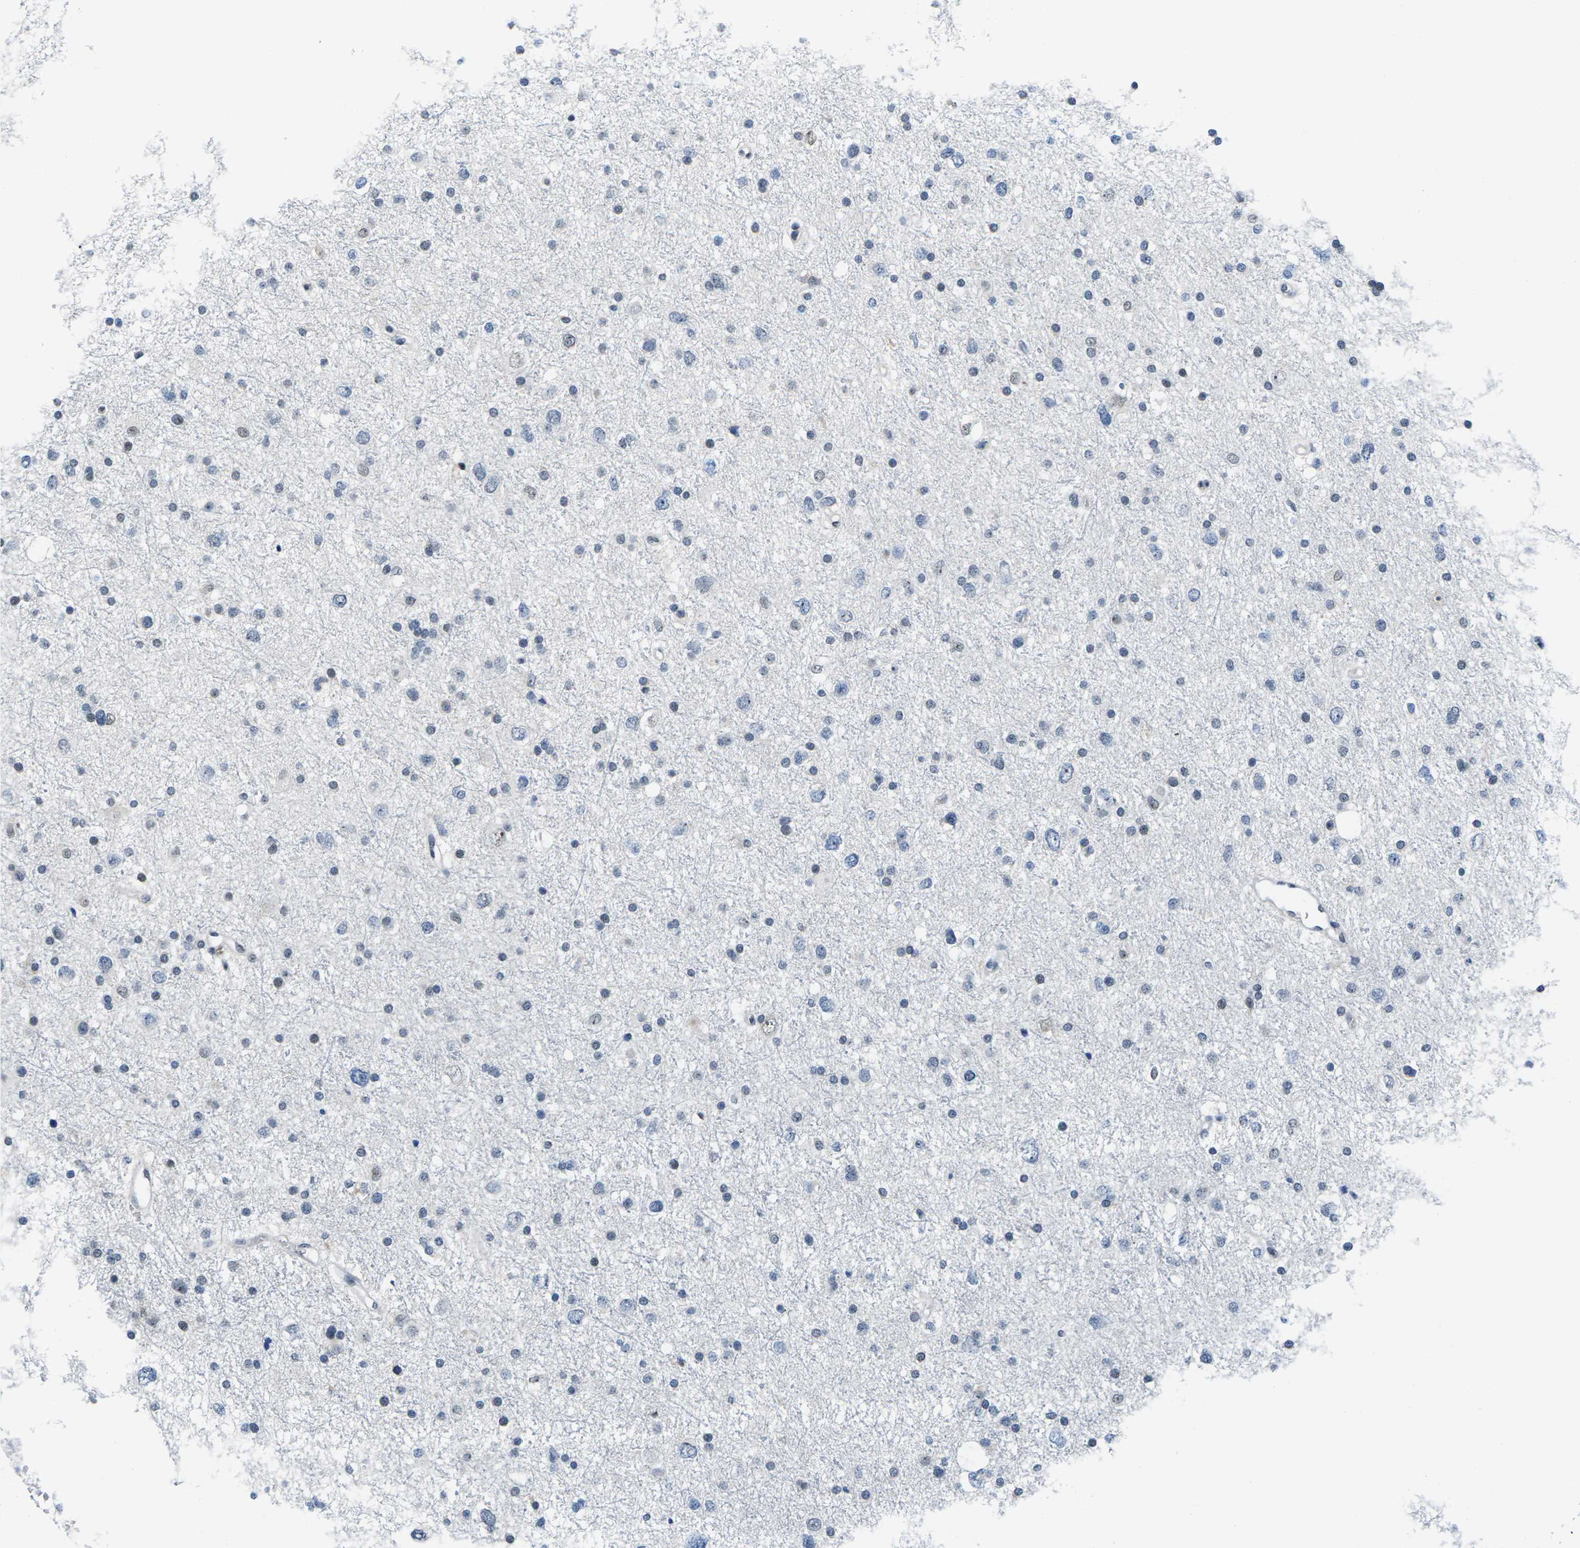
{"staining": {"intensity": "negative", "quantity": "none", "location": "none"}, "tissue": "glioma", "cell_type": "Tumor cells", "image_type": "cancer", "snomed": [{"axis": "morphology", "description": "Glioma, malignant, Low grade"}, {"axis": "topography", "description": "Brain"}], "caption": "An immunohistochemistry image of glioma is shown. There is no staining in tumor cells of glioma.", "gene": "NSRP1", "patient": {"sex": "female", "age": 37}}